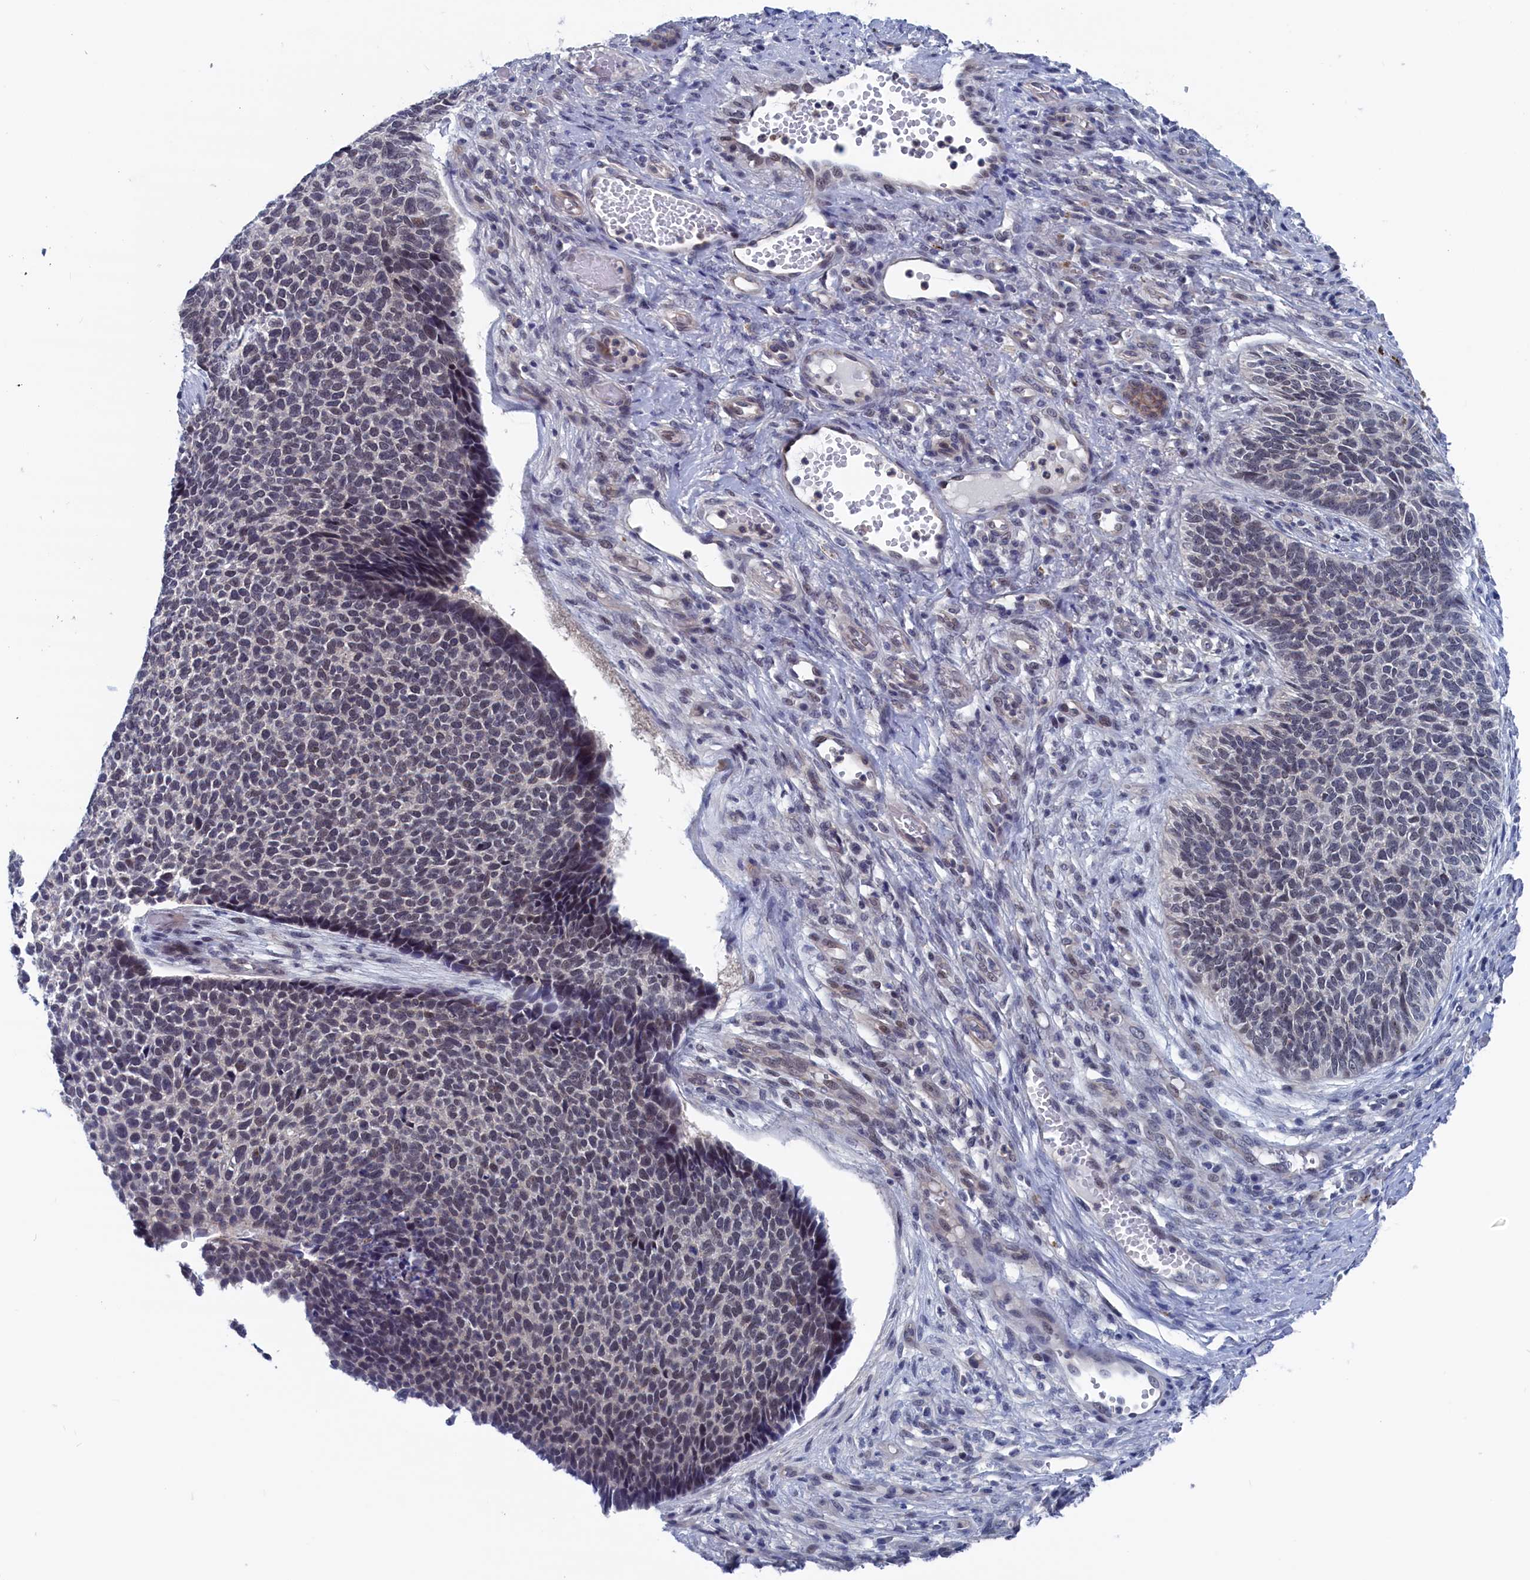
{"staining": {"intensity": "negative", "quantity": "none", "location": "none"}, "tissue": "skin cancer", "cell_type": "Tumor cells", "image_type": "cancer", "snomed": [{"axis": "morphology", "description": "Basal cell carcinoma"}, {"axis": "topography", "description": "Skin"}], "caption": "The micrograph shows no staining of tumor cells in skin cancer.", "gene": "MARCHF3", "patient": {"sex": "female", "age": 84}}